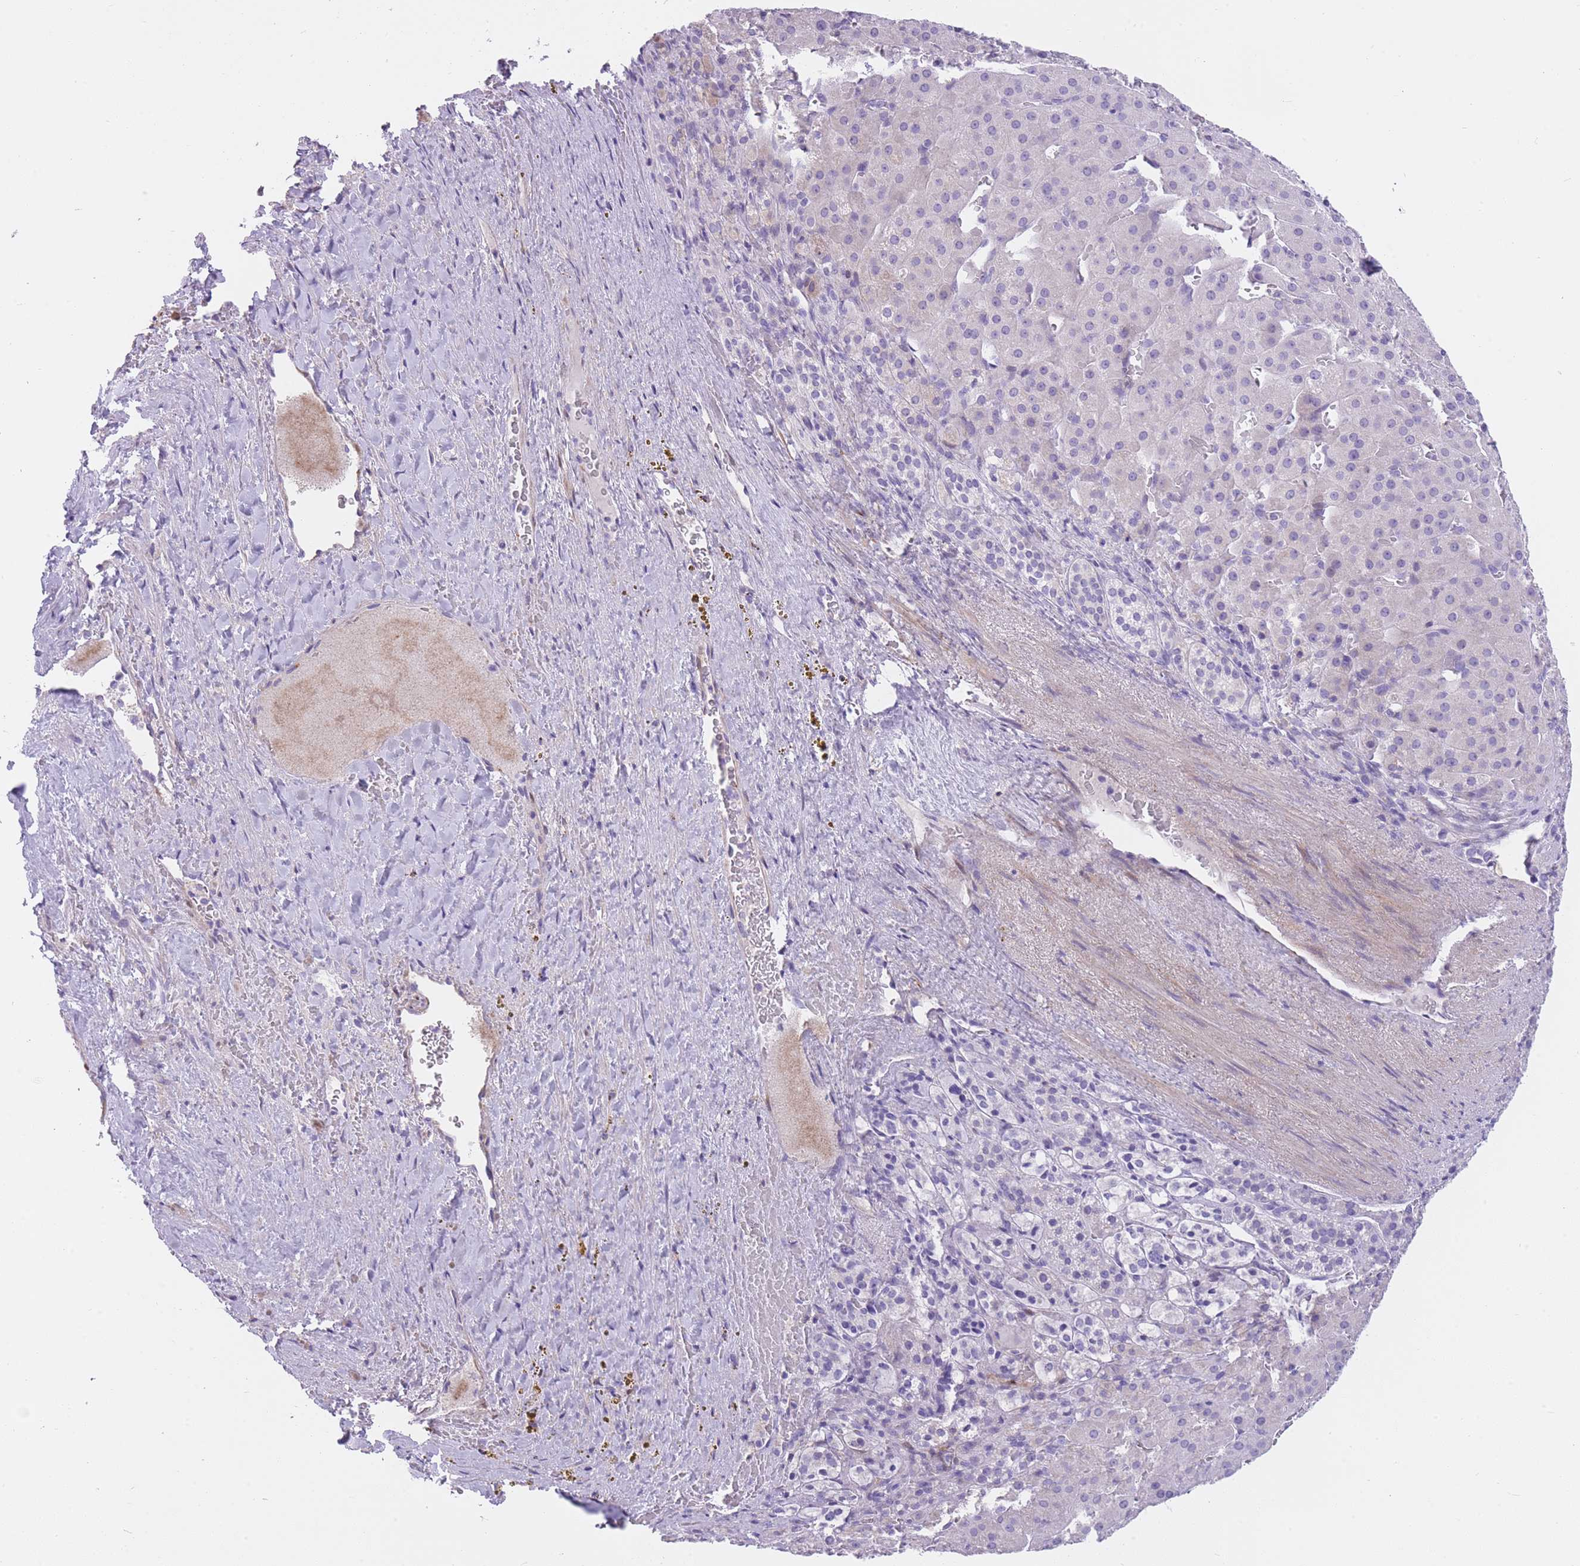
{"staining": {"intensity": "negative", "quantity": "none", "location": "none"}, "tissue": "adrenal gland", "cell_type": "Glandular cells", "image_type": "normal", "snomed": [{"axis": "morphology", "description": "Normal tissue, NOS"}, {"axis": "topography", "description": "Adrenal gland"}], "caption": "Glandular cells are negative for brown protein staining in unremarkable adrenal gland.", "gene": "OR11H12", "patient": {"sex": "female", "age": 41}}